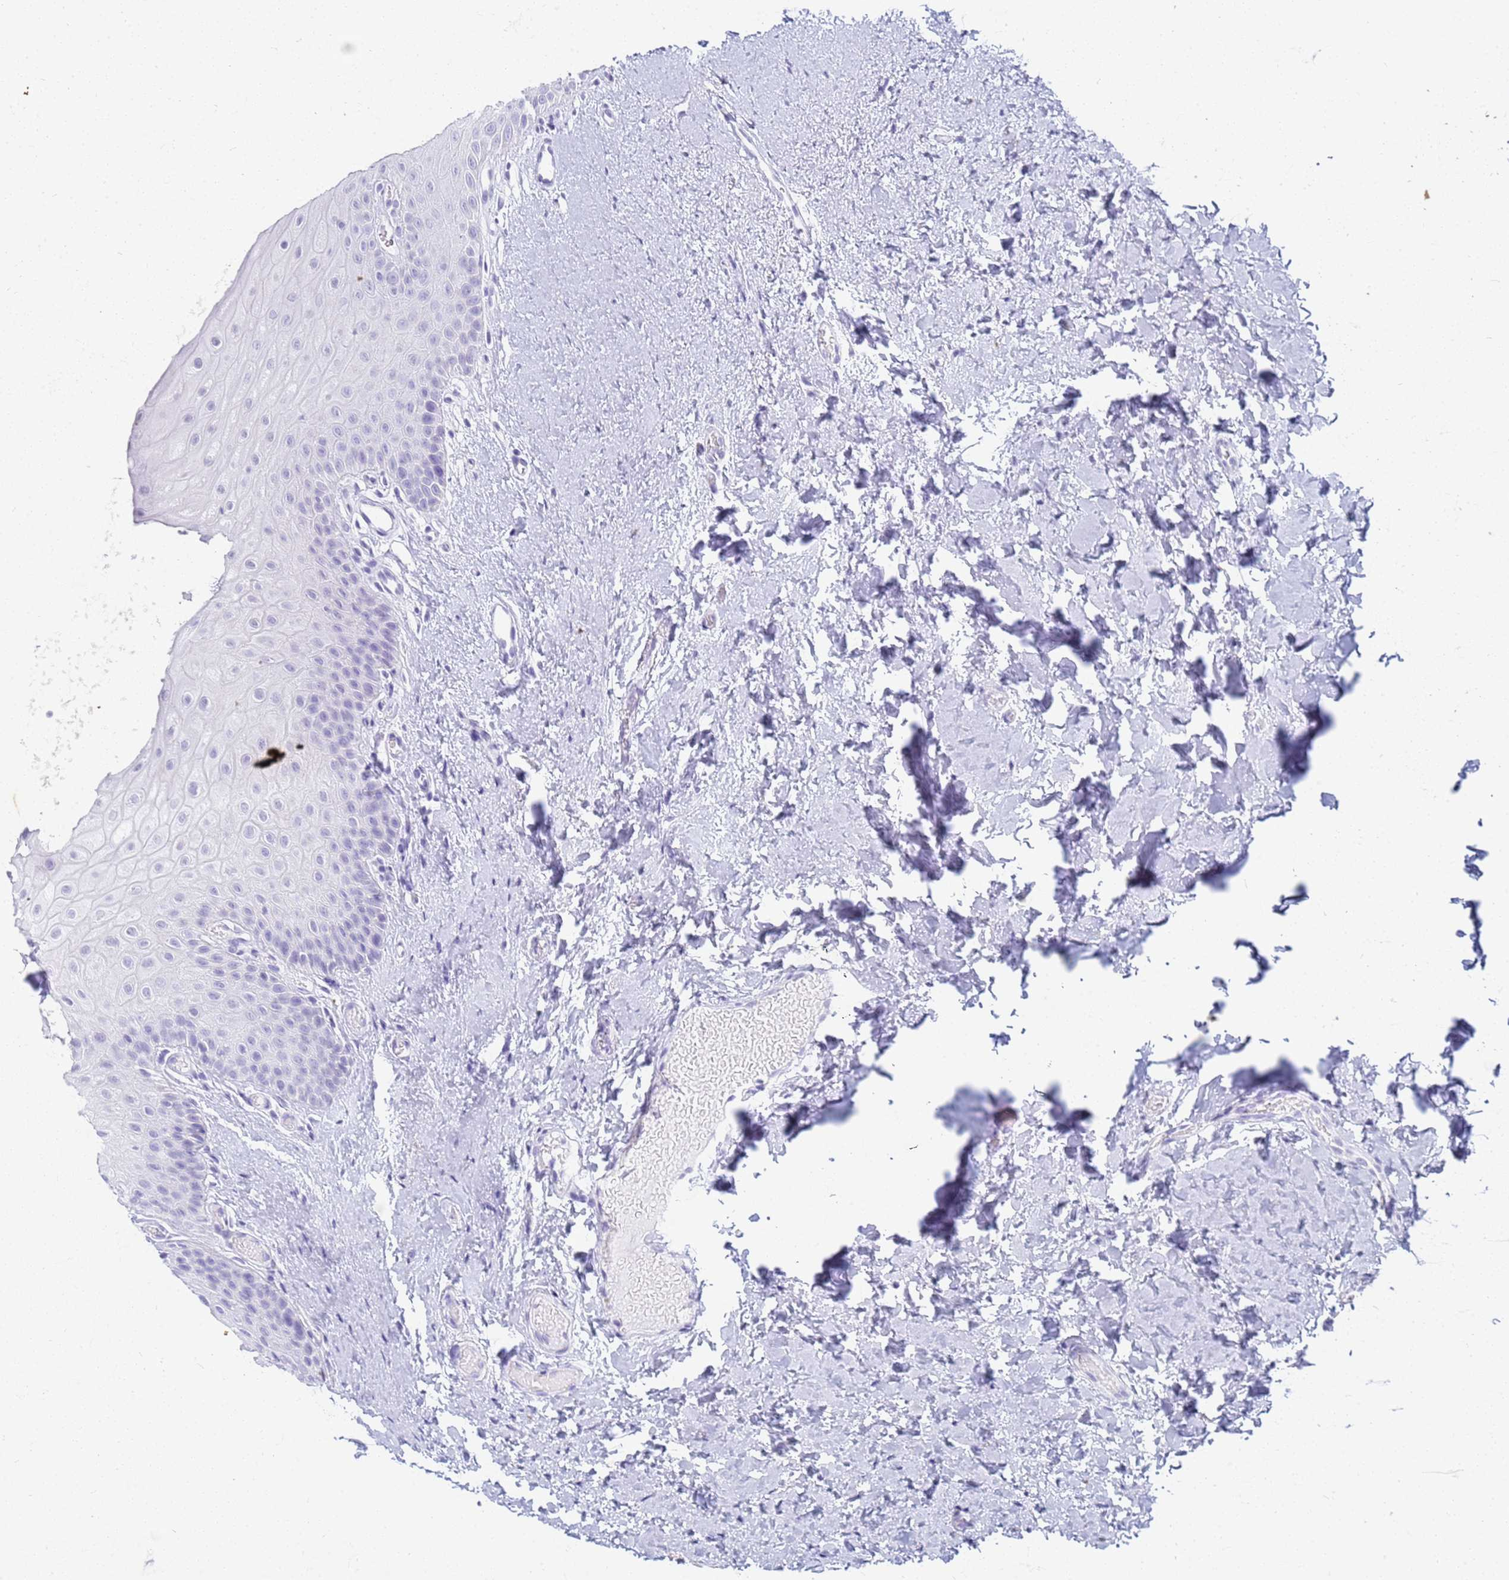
{"staining": {"intensity": "negative", "quantity": "none", "location": "none"}, "tissue": "oral mucosa", "cell_type": "Squamous epithelial cells", "image_type": "normal", "snomed": [{"axis": "morphology", "description": "Normal tissue, NOS"}, {"axis": "topography", "description": "Oral tissue"}], "caption": "IHC histopathology image of unremarkable oral mucosa: human oral mucosa stained with DAB exhibits no significant protein staining in squamous epithelial cells. Nuclei are stained in blue.", "gene": "SLC7A9", "patient": {"sex": "female", "age": 67}}